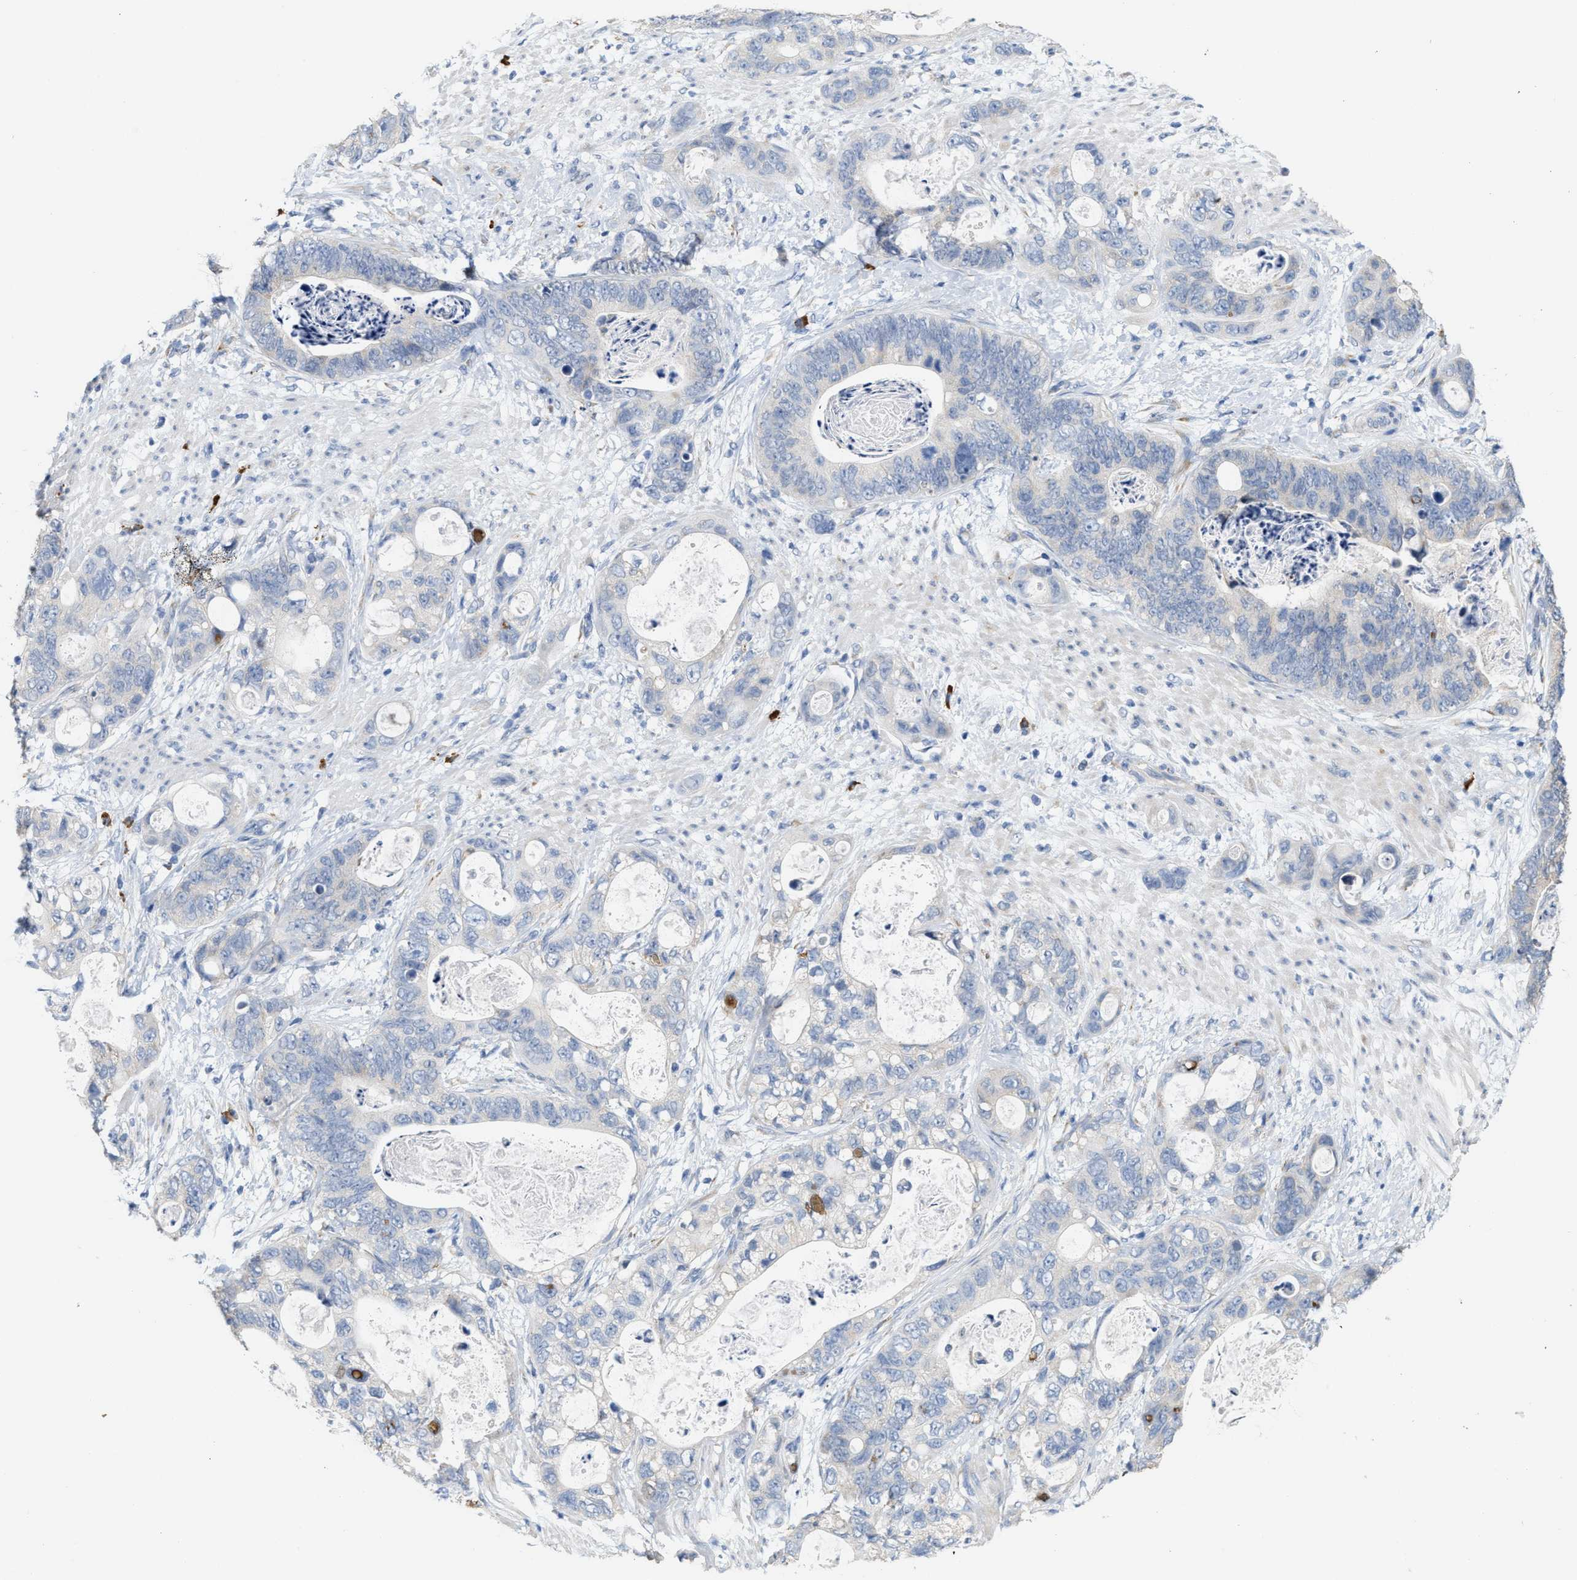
{"staining": {"intensity": "negative", "quantity": "none", "location": "none"}, "tissue": "stomach cancer", "cell_type": "Tumor cells", "image_type": "cancer", "snomed": [{"axis": "morphology", "description": "Normal tissue, NOS"}, {"axis": "morphology", "description": "Adenocarcinoma, NOS"}, {"axis": "topography", "description": "Stomach"}], "caption": "Immunohistochemical staining of human stomach cancer demonstrates no significant positivity in tumor cells. (DAB (3,3'-diaminobenzidine) IHC visualized using brightfield microscopy, high magnification).", "gene": "RYR2", "patient": {"sex": "female", "age": 89}}